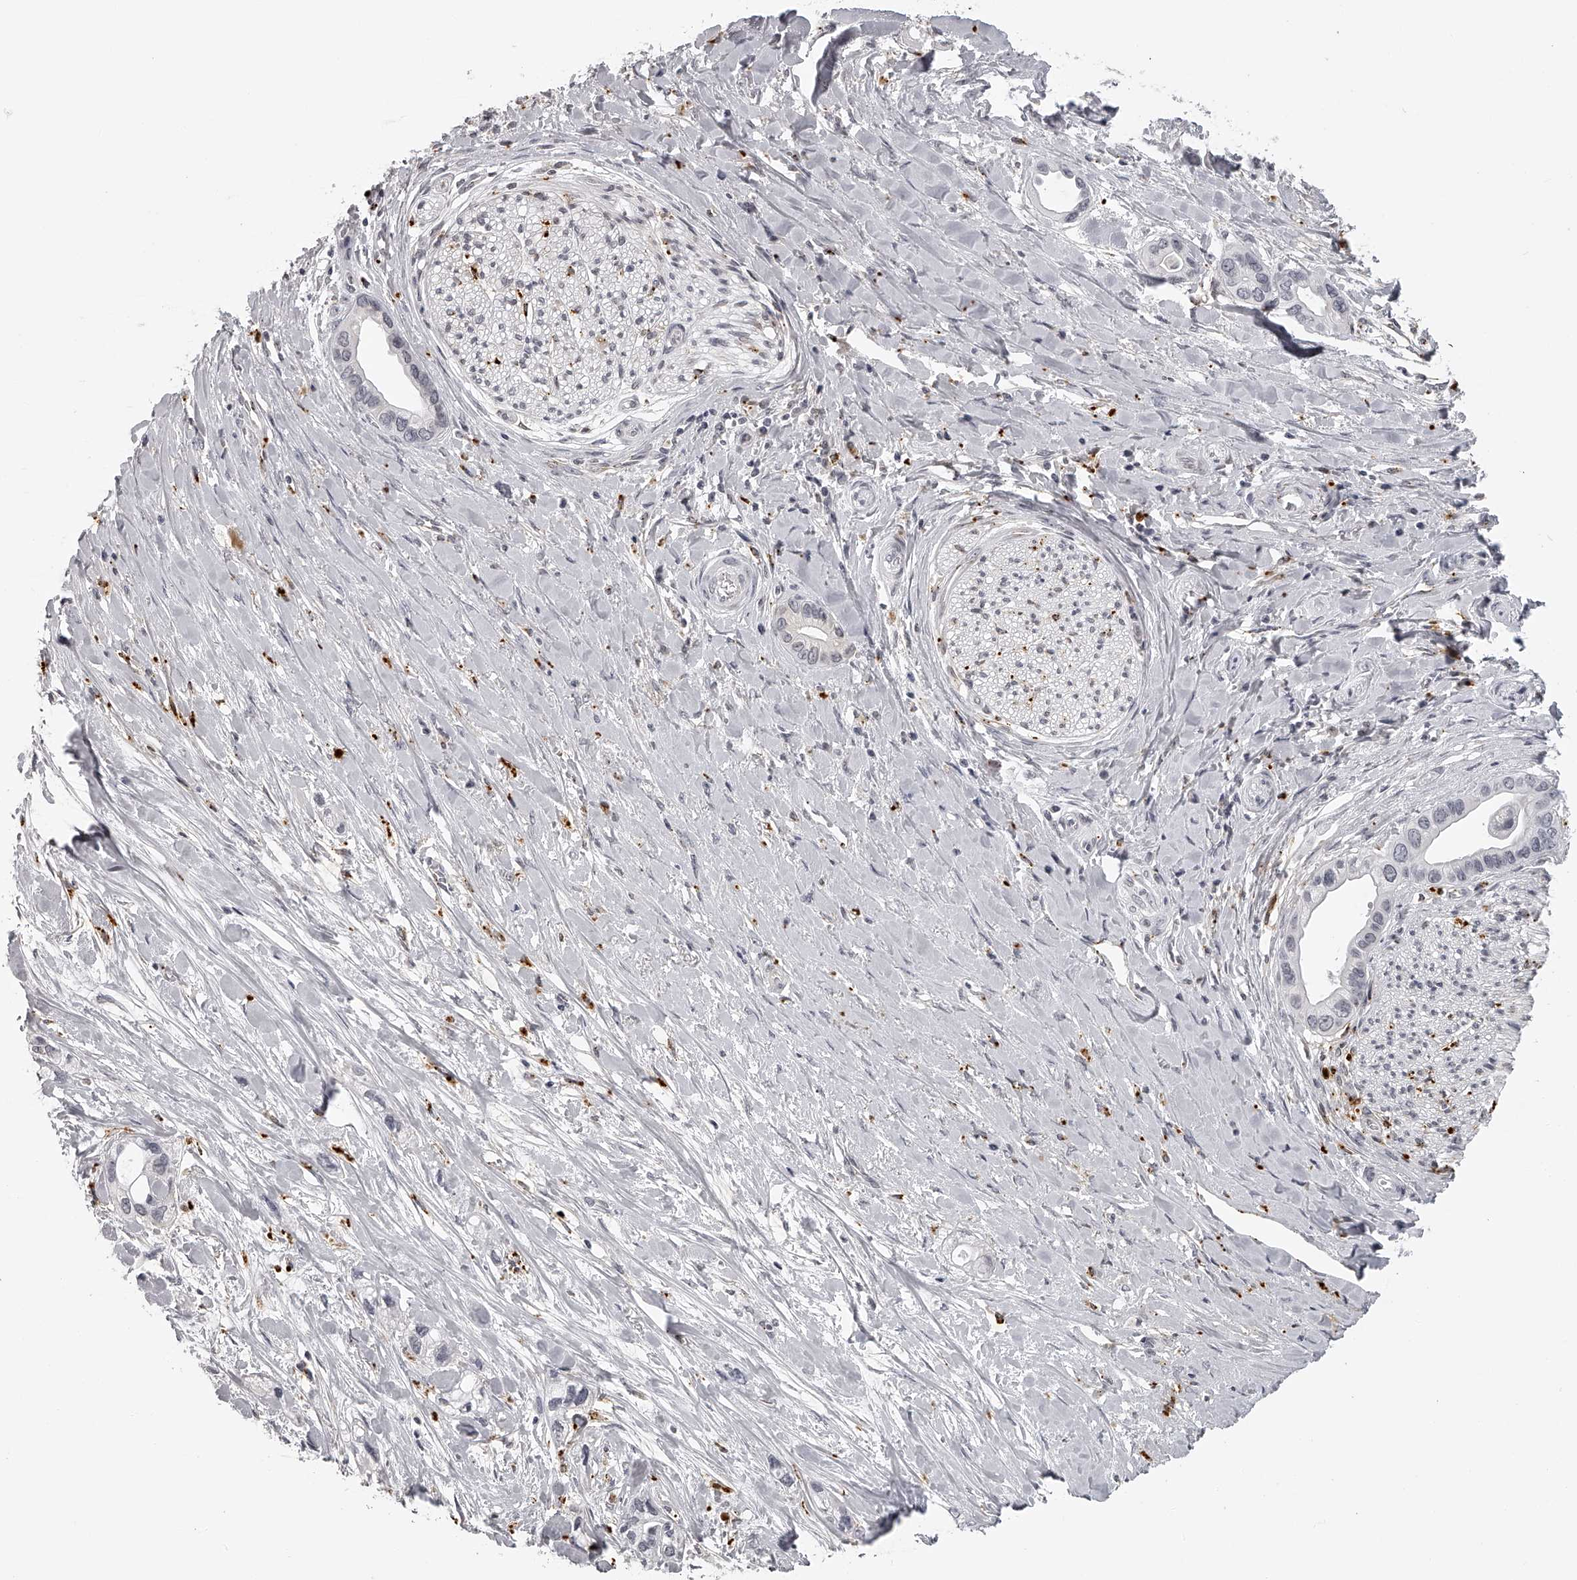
{"staining": {"intensity": "negative", "quantity": "none", "location": "none"}, "tissue": "pancreatic cancer", "cell_type": "Tumor cells", "image_type": "cancer", "snomed": [{"axis": "morphology", "description": "Adenocarcinoma, NOS"}, {"axis": "topography", "description": "Pancreas"}], "caption": "Micrograph shows no significant protein positivity in tumor cells of adenocarcinoma (pancreatic).", "gene": "RNF220", "patient": {"sex": "female", "age": 77}}